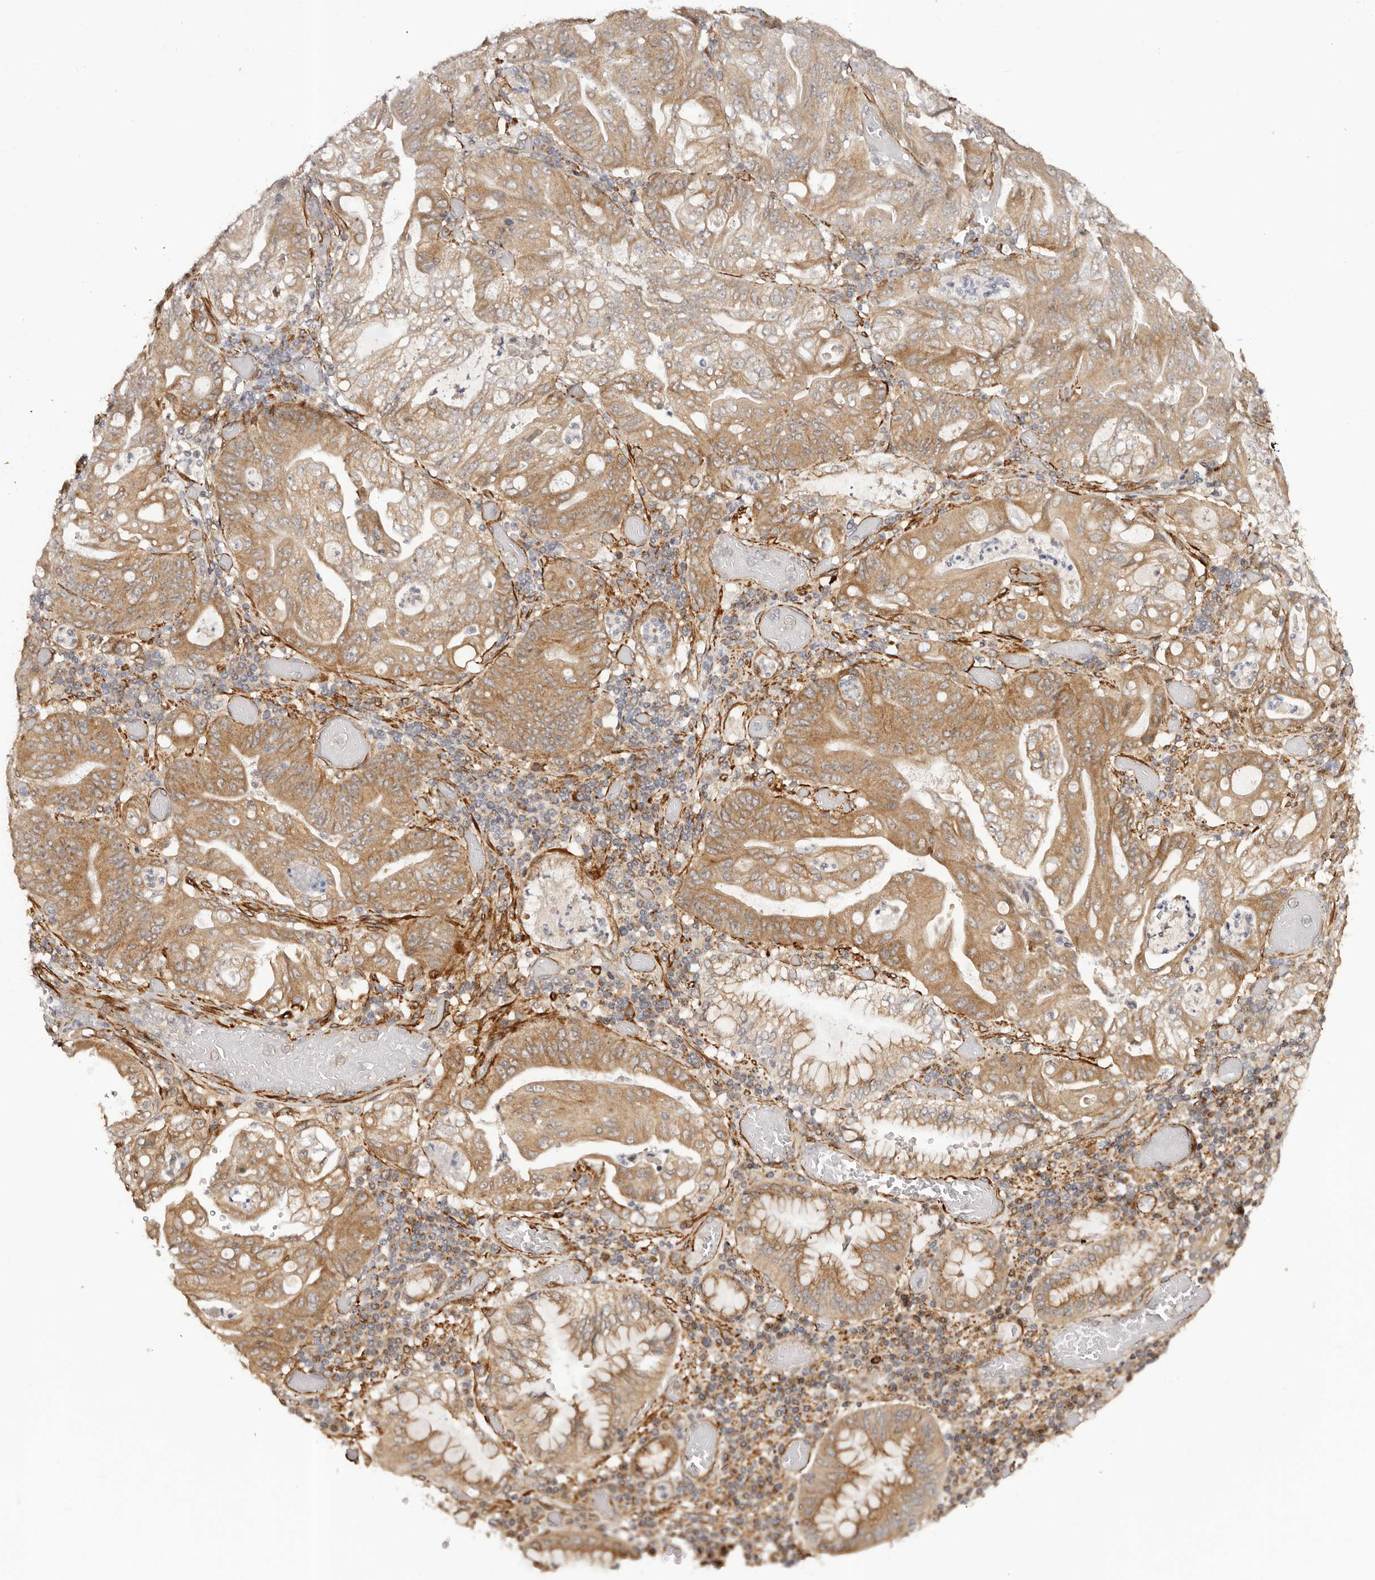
{"staining": {"intensity": "moderate", "quantity": ">75%", "location": "cytoplasmic/membranous"}, "tissue": "stomach cancer", "cell_type": "Tumor cells", "image_type": "cancer", "snomed": [{"axis": "morphology", "description": "Adenocarcinoma, NOS"}, {"axis": "topography", "description": "Stomach"}], "caption": "Brown immunohistochemical staining in stomach cancer displays moderate cytoplasmic/membranous positivity in approximately >75% of tumor cells.", "gene": "MICAL2", "patient": {"sex": "female", "age": 73}}